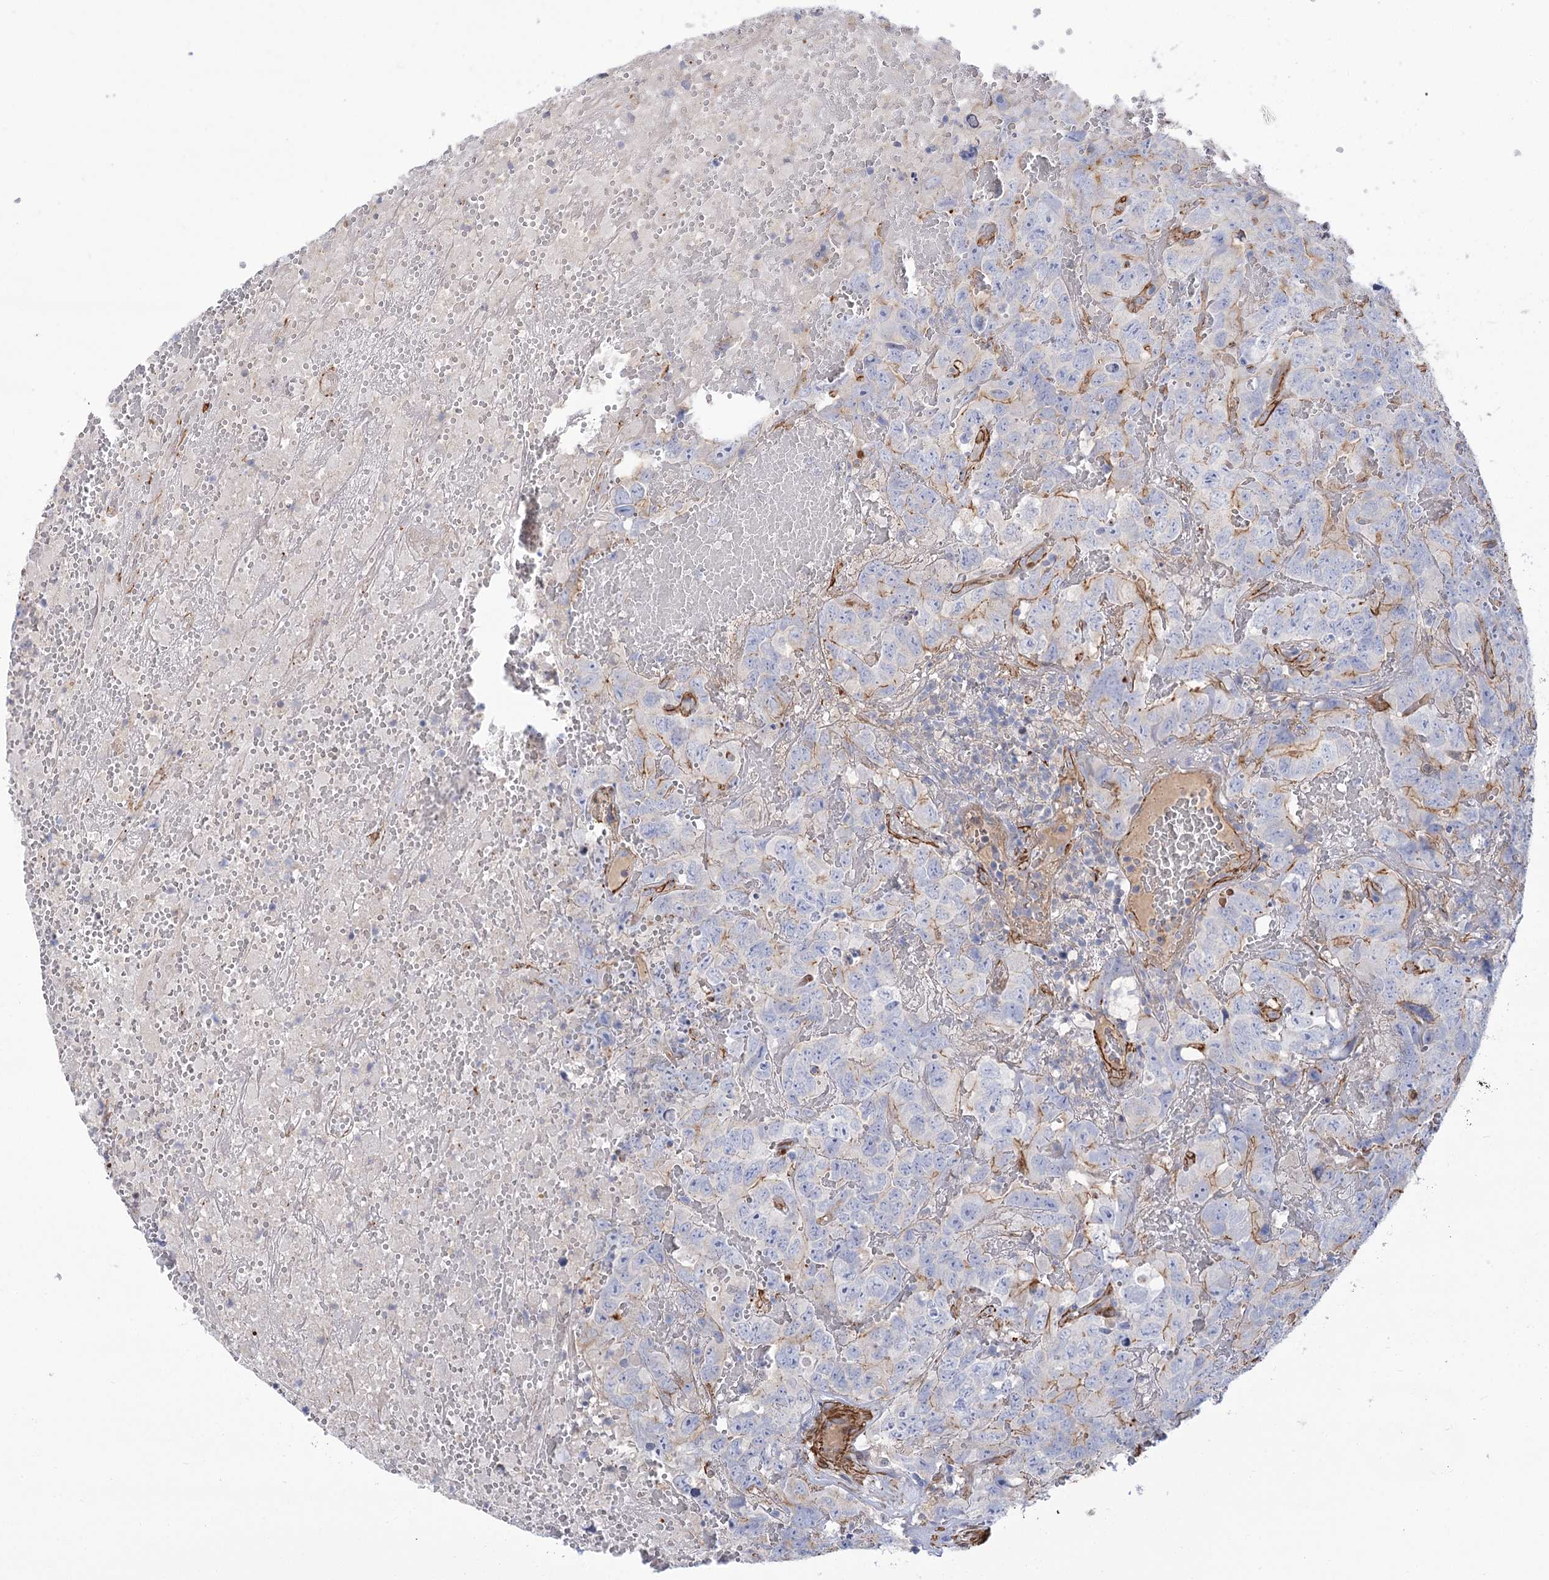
{"staining": {"intensity": "negative", "quantity": "none", "location": "none"}, "tissue": "testis cancer", "cell_type": "Tumor cells", "image_type": "cancer", "snomed": [{"axis": "morphology", "description": "Carcinoma, Embryonal, NOS"}, {"axis": "topography", "description": "Testis"}], "caption": "The histopathology image demonstrates no staining of tumor cells in embryonal carcinoma (testis). (Immunohistochemistry, brightfield microscopy, high magnification).", "gene": "WASHC3", "patient": {"sex": "male", "age": 45}}